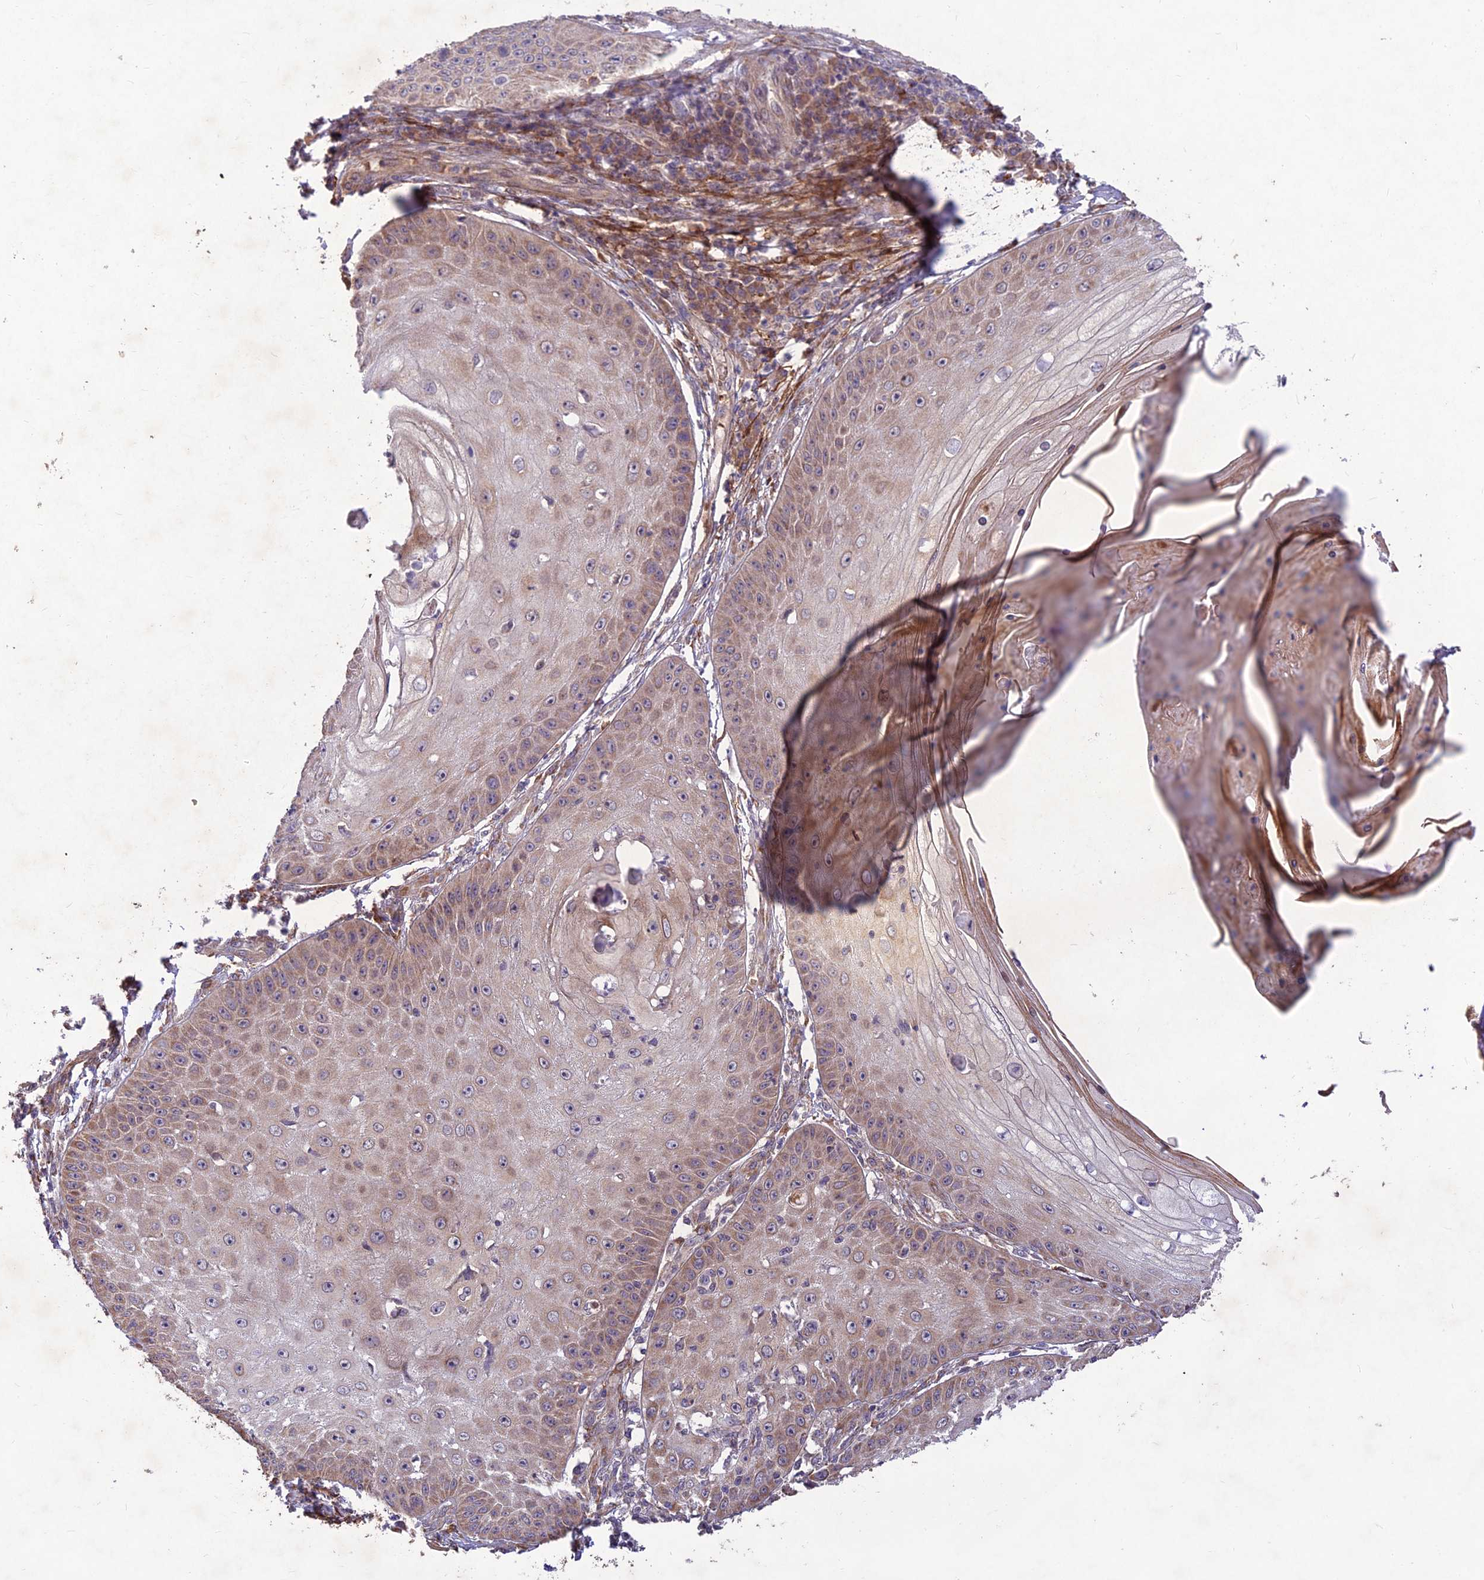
{"staining": {"intensity": "weak", "quantity": "<25%", "location": "cytoplasmic/membranous"}, "tissue": "skin cancer", "cell_type": "Tumor cells", "image_type": "cancer", "snomed": [{"axis": "morphology", "description": "Squamous cell carcinoma, NOS"}, {"axis": "topography", "description": "Skin"}], "caption": "Skin squamous cell carcinoma was stained to show a protein in brown. There is no significant expression in tumor cells.", "gene": "PPP1R11", "patient": {"sex": "male", "age": 70}}